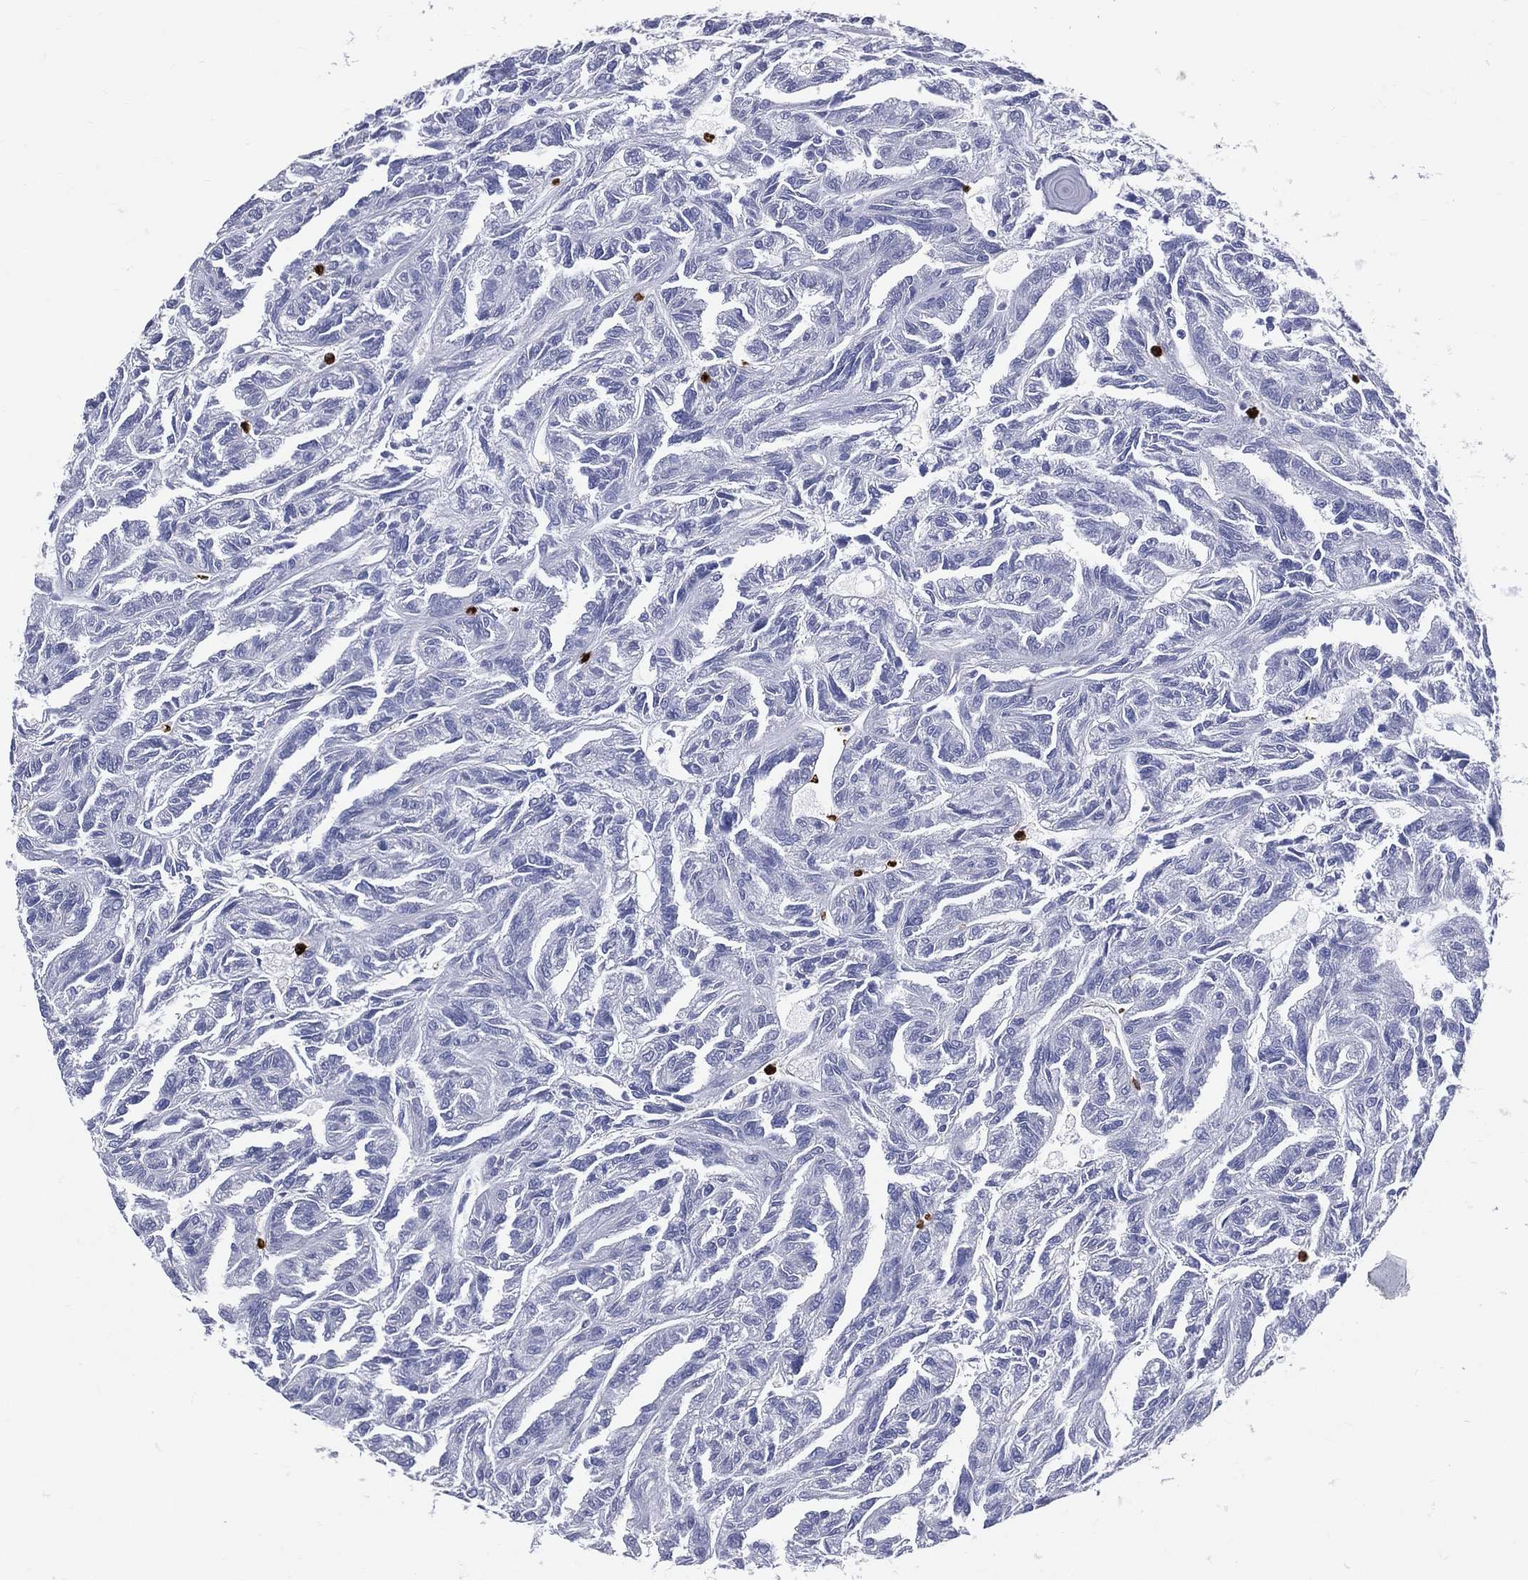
{"staining": {"intensity": "negative", "quantity": "none", "location": "none"}, "tissue": "renal cancer", "cell_type": "Tumor cells", "image_type": "cancer", "snomed": [{"axis": "morphology", "description": "Adenocarcinoma, NOS"}, {"axis": "topography", "description": "Kidney"}], "caption": "Immunohistochemical staining of human renal adenocarcinoma exhibits no significant expression in tumor cells.", "gene": "PGLYRP1", "patient": {"sex": "male", "age": 79}}